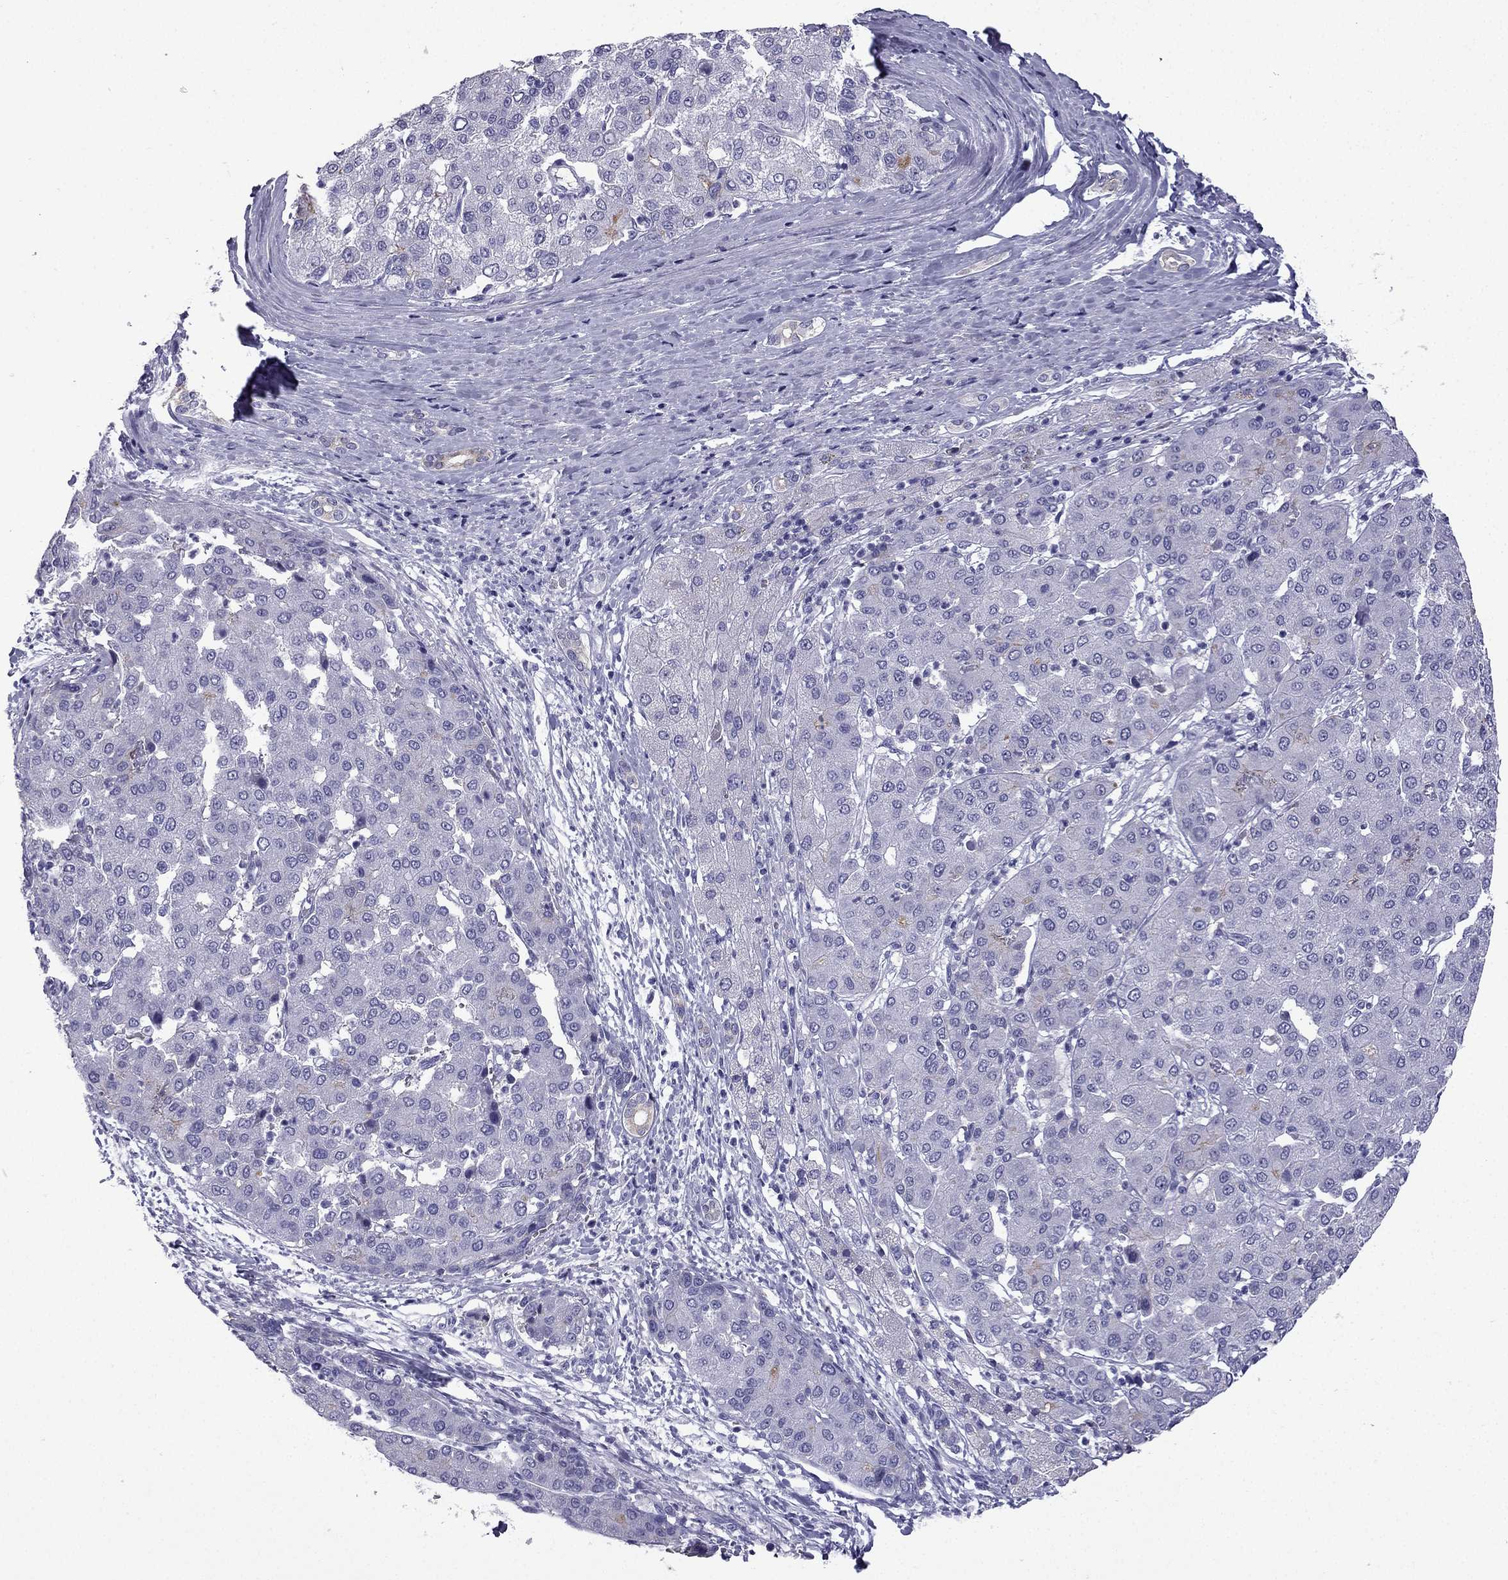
{"staining": {"intensity": "weak", "quantity": "<25%", "location": "cytoplasmic/membranous"}, "tissue": "liver cancer", "cell_type": "Tumor cells", "image_type": "cancer", "snomed": [{"axis": "morphology", "description": "Carcinoma, Hepatocellular, NOS"}, {"axis": "topography", "description": "Liver"}], "caption": "Tumor cells show no significant protein expression in liver cancer (hepatocellular carcinoma).", "gene": "GJA8", "patient": {"sex": "male", "age": 65}}